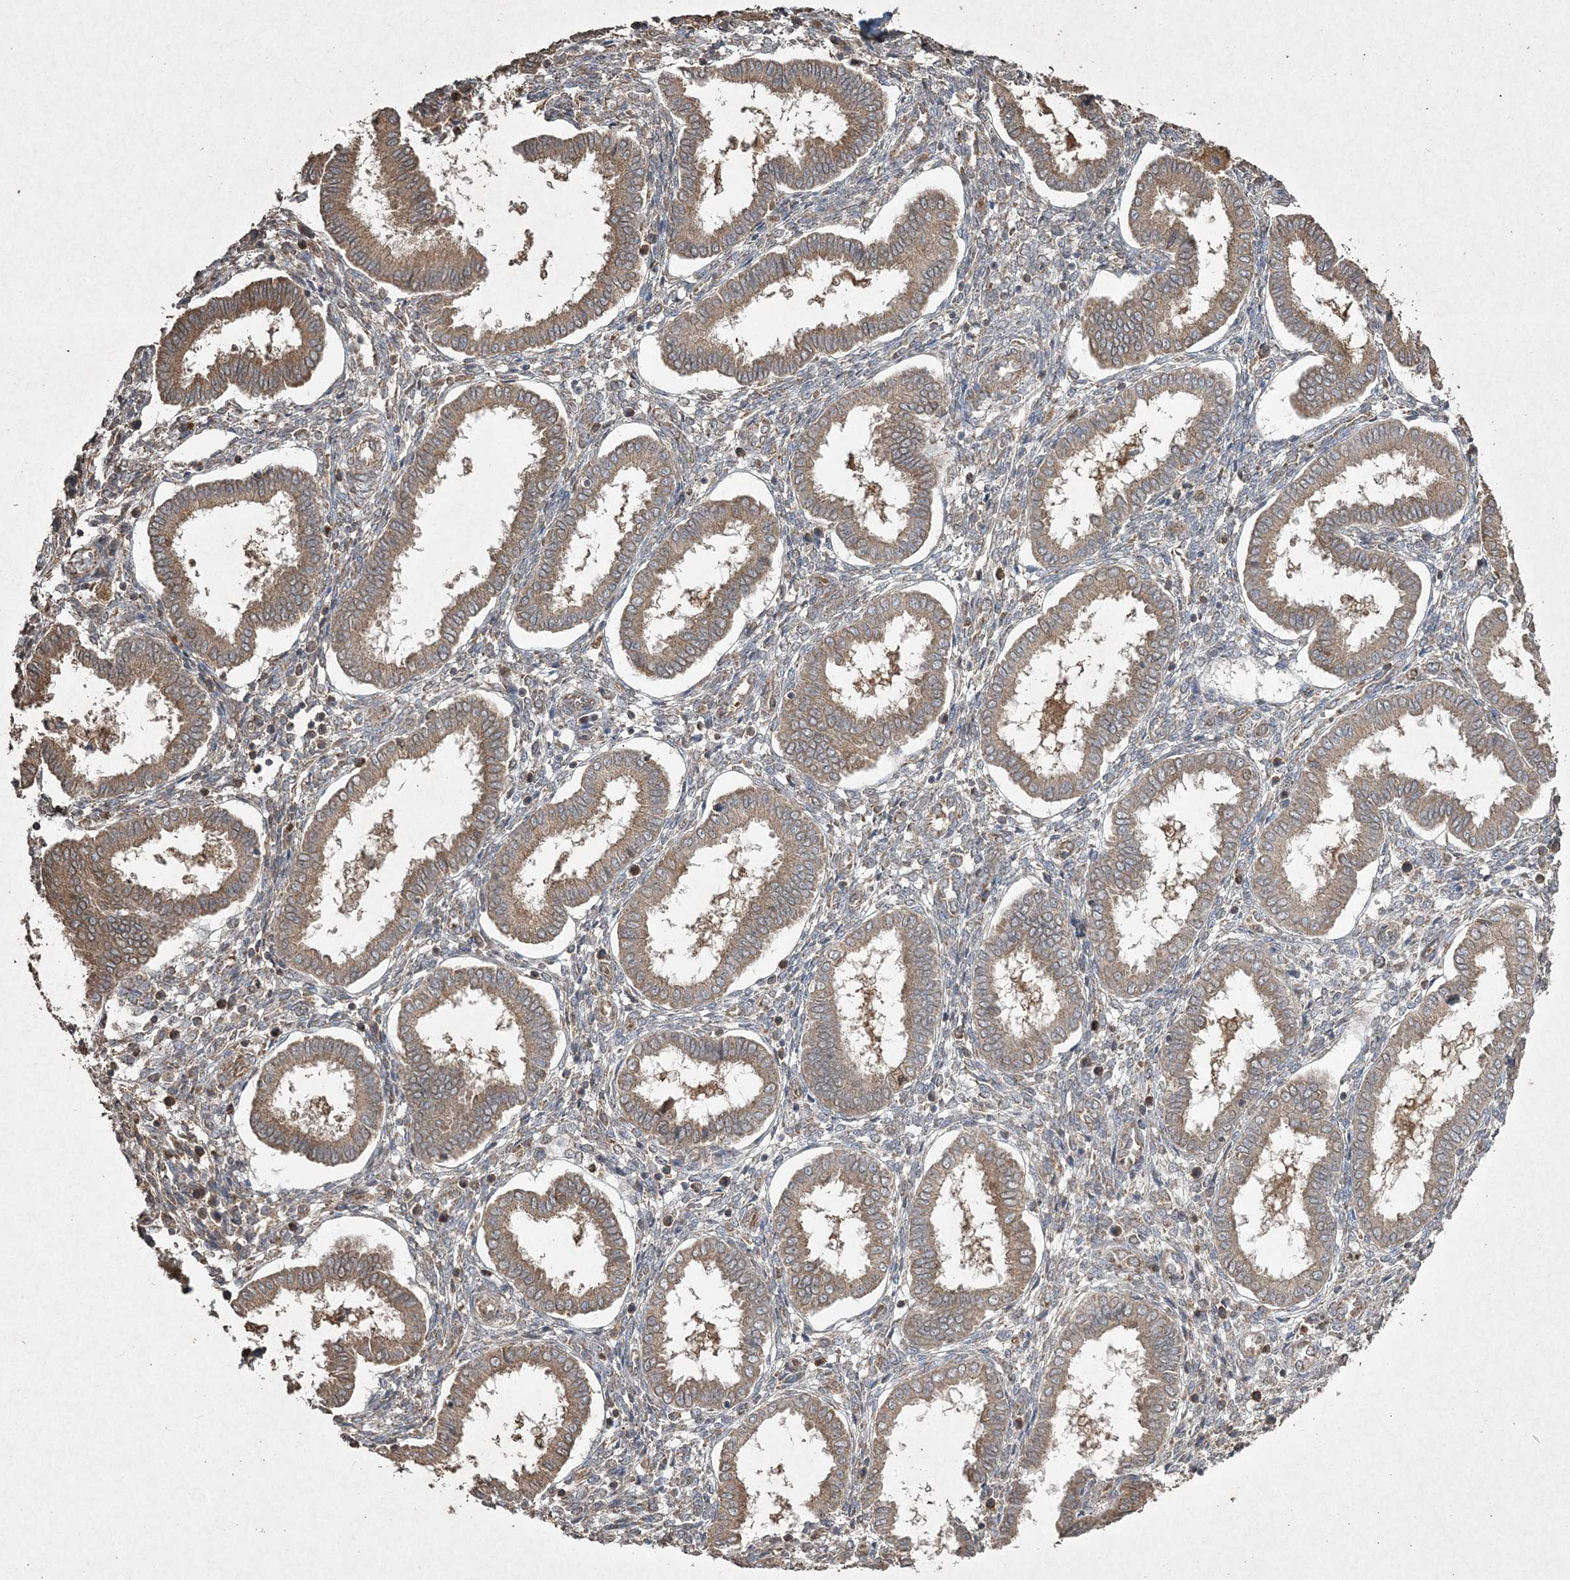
{"staining": {"intensity": "moderate", "quantity": "<25%", "location": "cytoplasmic/membranous"}, "tissue": "endometrium", "cell_type": "Cells in endometrial stroma", "image_type": "normal", "snomed": [{"axis": "morphology", "description": "Normal tissue, NOS"}, {"axis": "topography", "description": "Endometrium"}], "caption": "Immunohistochemical staining of benign human endometrium reveals moderate cytoplasmic/membranous protein staining in approximately <25% of cells in endometrial stroma. The protein is stained brown, and the nuclei are stained in blue (DAB (3,3'-diaminobenzidine) IHC with brightfield microscopy, high magnification).", "gene": "GRSF1", "patient": {"sex": "female", "age": 24}}